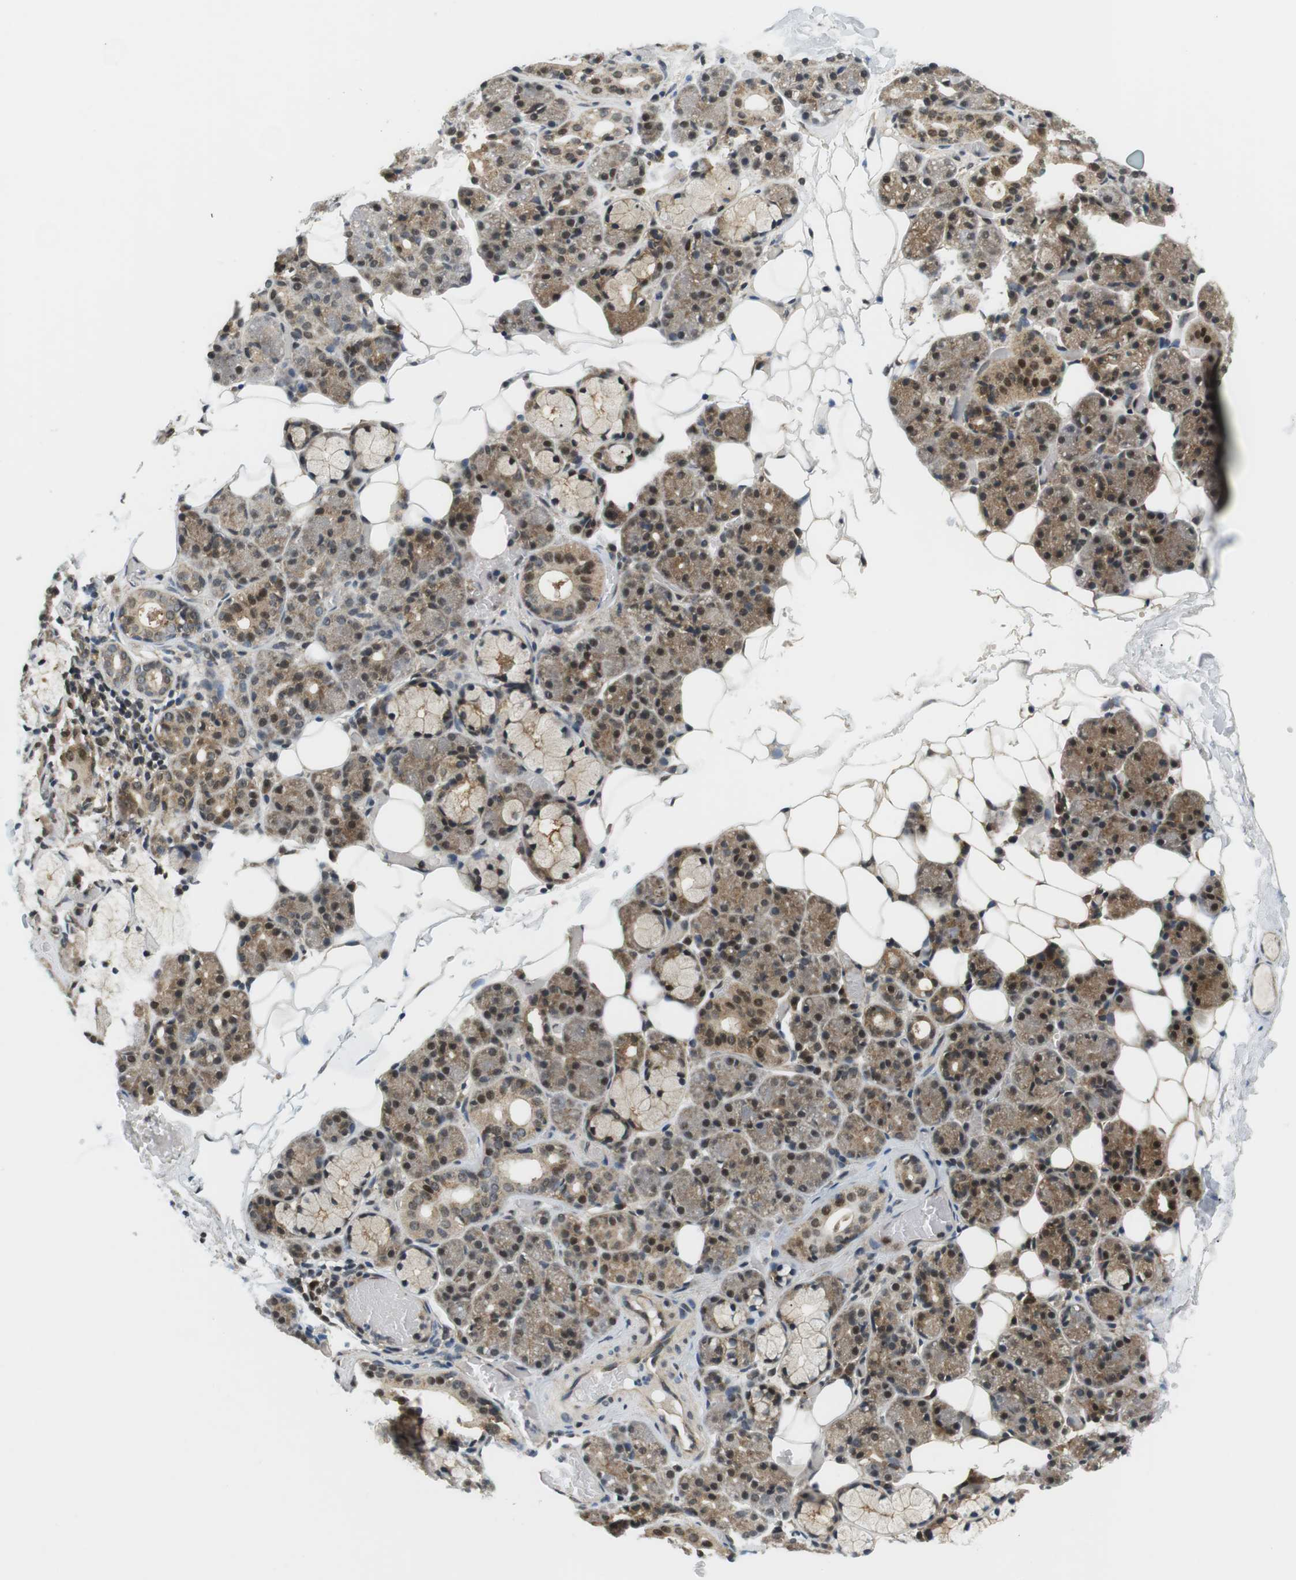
{"staining": {"intensity": "moderate", "quantity": "25%-75%", "location": "cytoplasmic/membranous,nuclear"}, "tissue": "salivary gland", "cell_type": "Glandular cells", "image_type": "normal", "snomed": [{"axis": "morphology", "description": "Normal tissue, NOS"}, {"axis": "topography", "description": "Salivary gland"}], "caption": "Salivary gland stained with a brown dye demonstrates moderate cytoplasmic/membranous,nuclear positive positivity in approximately 25%-75% of glandular cells.", "gene": "CSNK2B", "patient": {"sex": "male", "age": 63}}